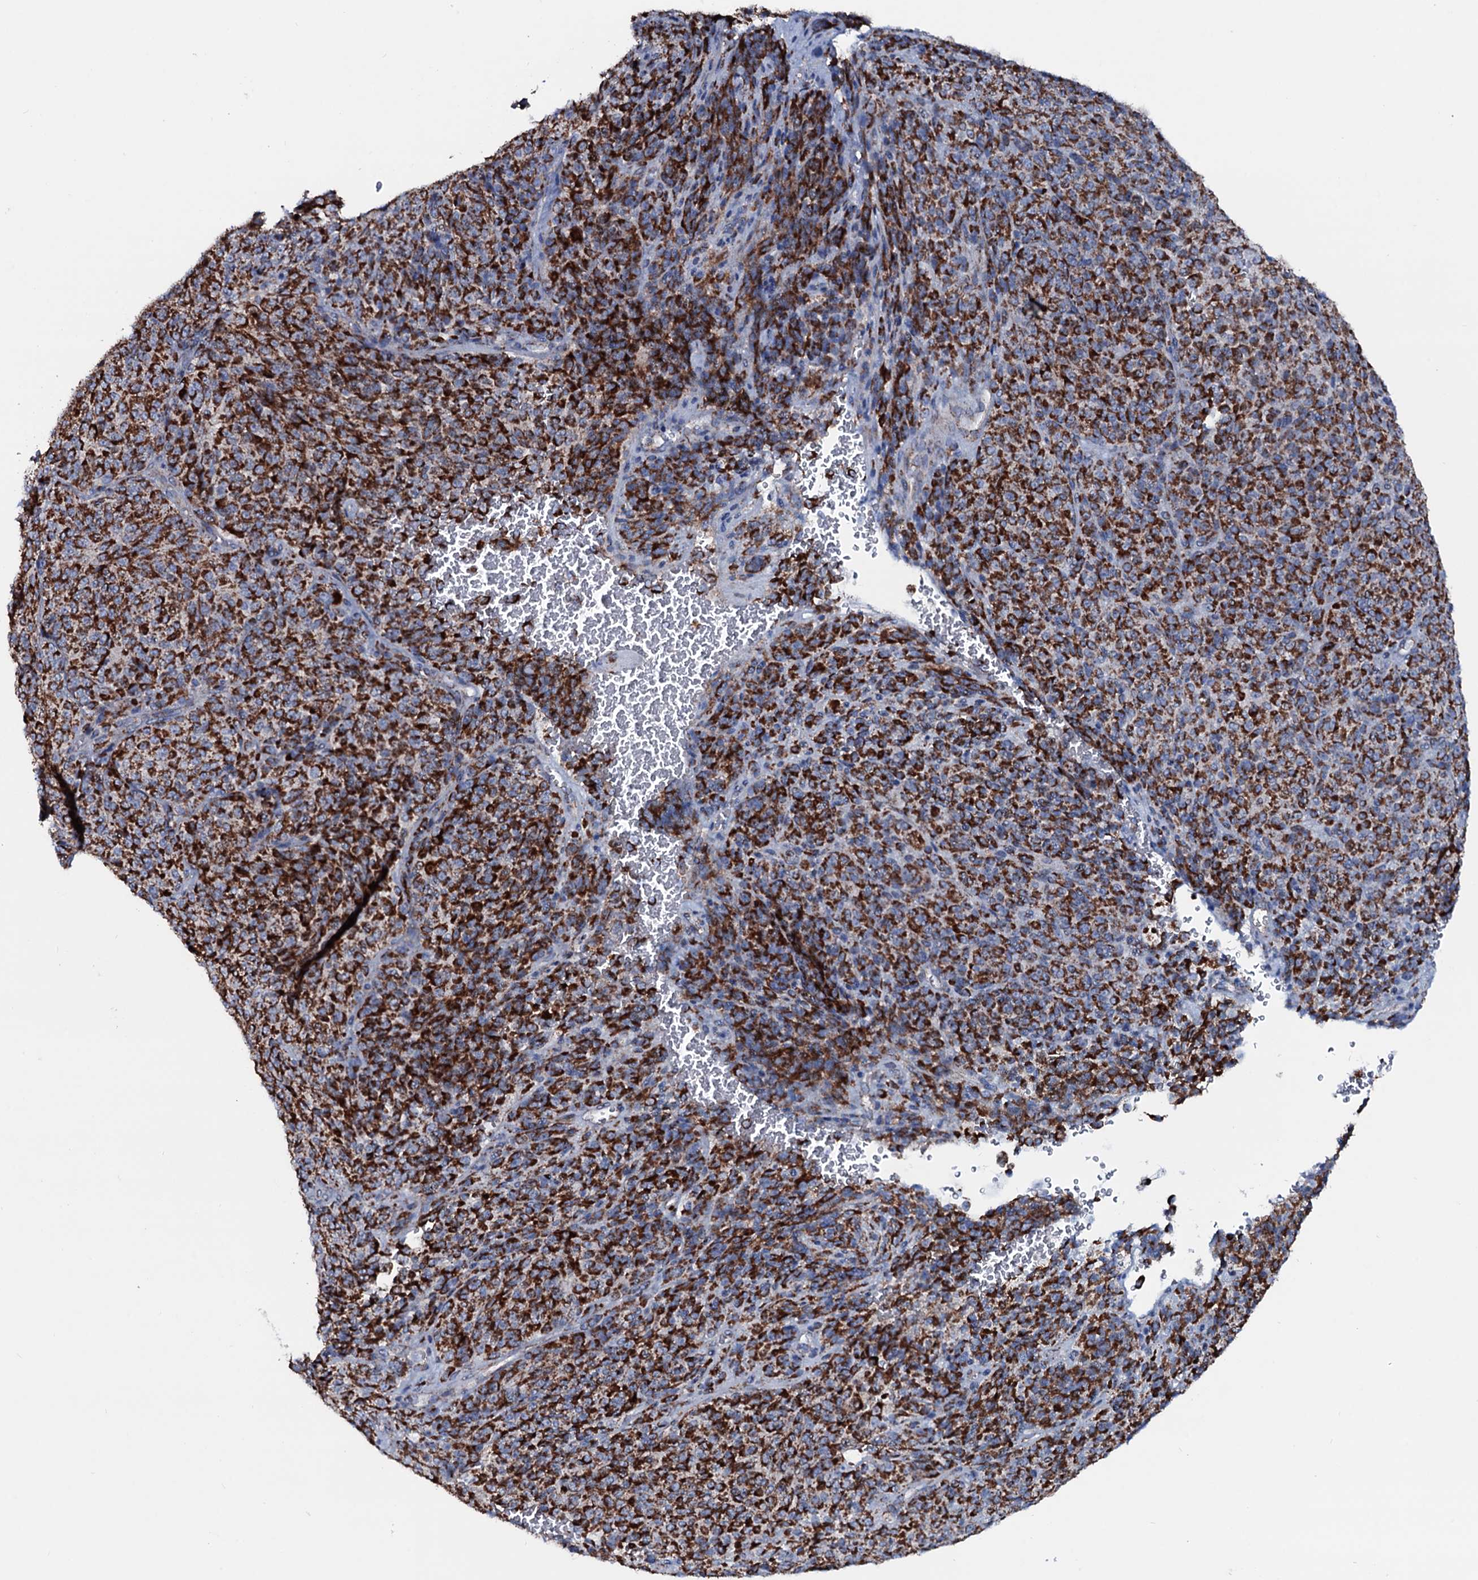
{"staining": {"intensity": "strong", "quantity": ">75%", "location": "cytoplasmic/membranous"}, "tissue": "melanoma", "cell_type": "Tumor cells", "image_type": "cancer", "snomed": [{"axis": "morphology", "description": "Malignant melanoma, Metastatic site"}, {"axis": "topography", "description": "Brain"}], "caption": "Immunohistochemical staining of malignant melanoma (metastatic site) demonstrates high levels of strong cytoplasmic/membranous protein positivity in about >75% of tumor cells.", "gene": "MRPS35", "patient": {"sex": "female", "age": 56}}